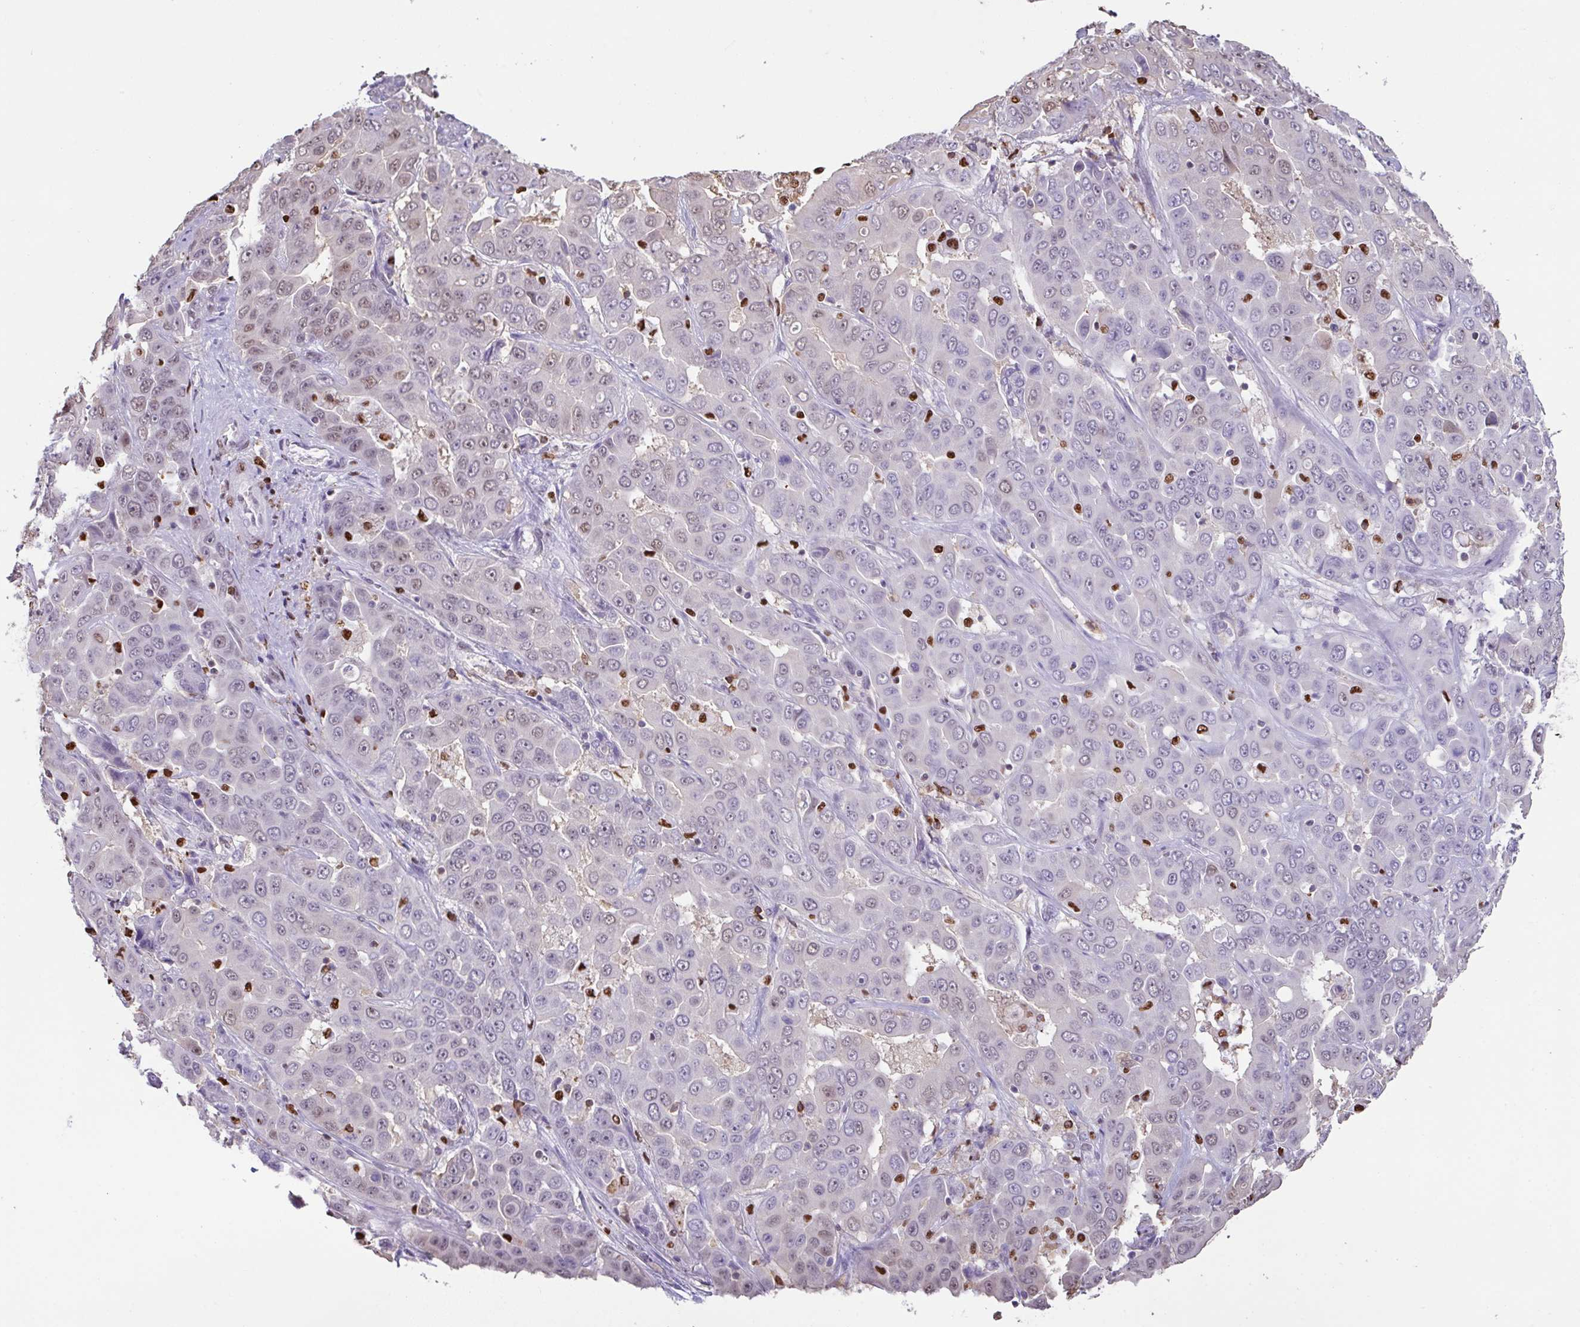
{"staining": {"intensity": "weak", "quantity": "<25%", "location": "nuclear"}, "tissue": "liver cancer", "cell_type": "Tumor cells", "image_type": "cancer", "snomed": [{"axis": "morphology", "description": "Cholangiocarcinoma"}, {"axis": "topography", "description": "Liver"}], "caption": "DAB (3,3'-diaminobenzidine) immunohistochemical staining of liver cholangiocarcinoma displays no significant expression in tumor cells.", "gene": "BTBD10", "patient": {"sex": "female", "age": 52}}